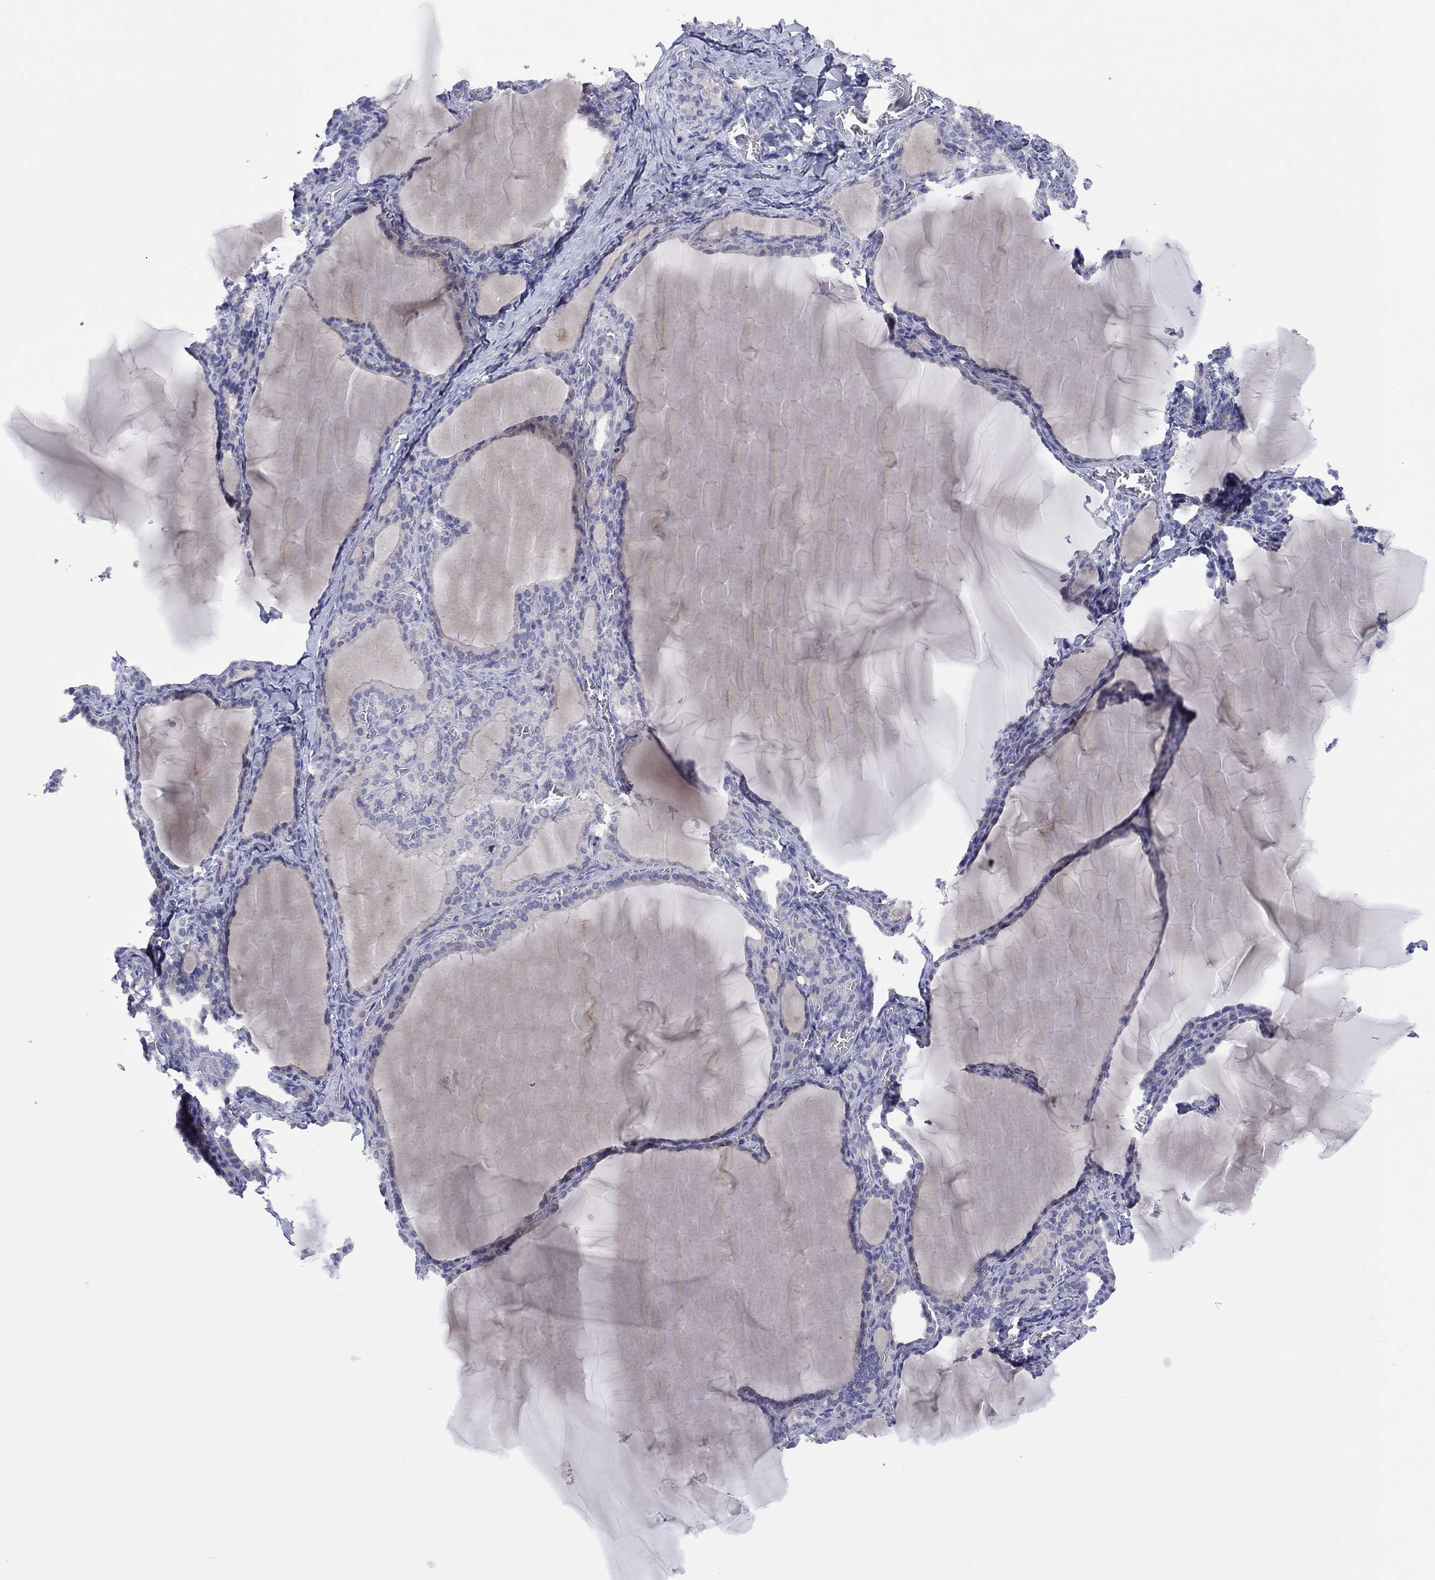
{"staining": {"intensity": "weak", "quantity": "25%-75%", "location": "cytoplasmic/membranous"}, "tissue": "thyroid gland", "cell_type": "Glandular cells", "image_type": "normal", "snomed": [{"axis": "morphology", "description": "Normal tissue, NOS"}, {"axis": "morphology", "description": "Hyperplasia, NOS"}, {"axis": "topography", "description": "Thyroid gland"}], "caption": "Unremarkable thyroid gland shows weak cytoplasmic/membranous positivity in about 25%-75% of glandular cells, visualized by immunohistochemistry. (IHC, brightfield microscopy, high magnification).", "gene": "CYP2B6", "patient": {"sex": "female", "age": 27}}